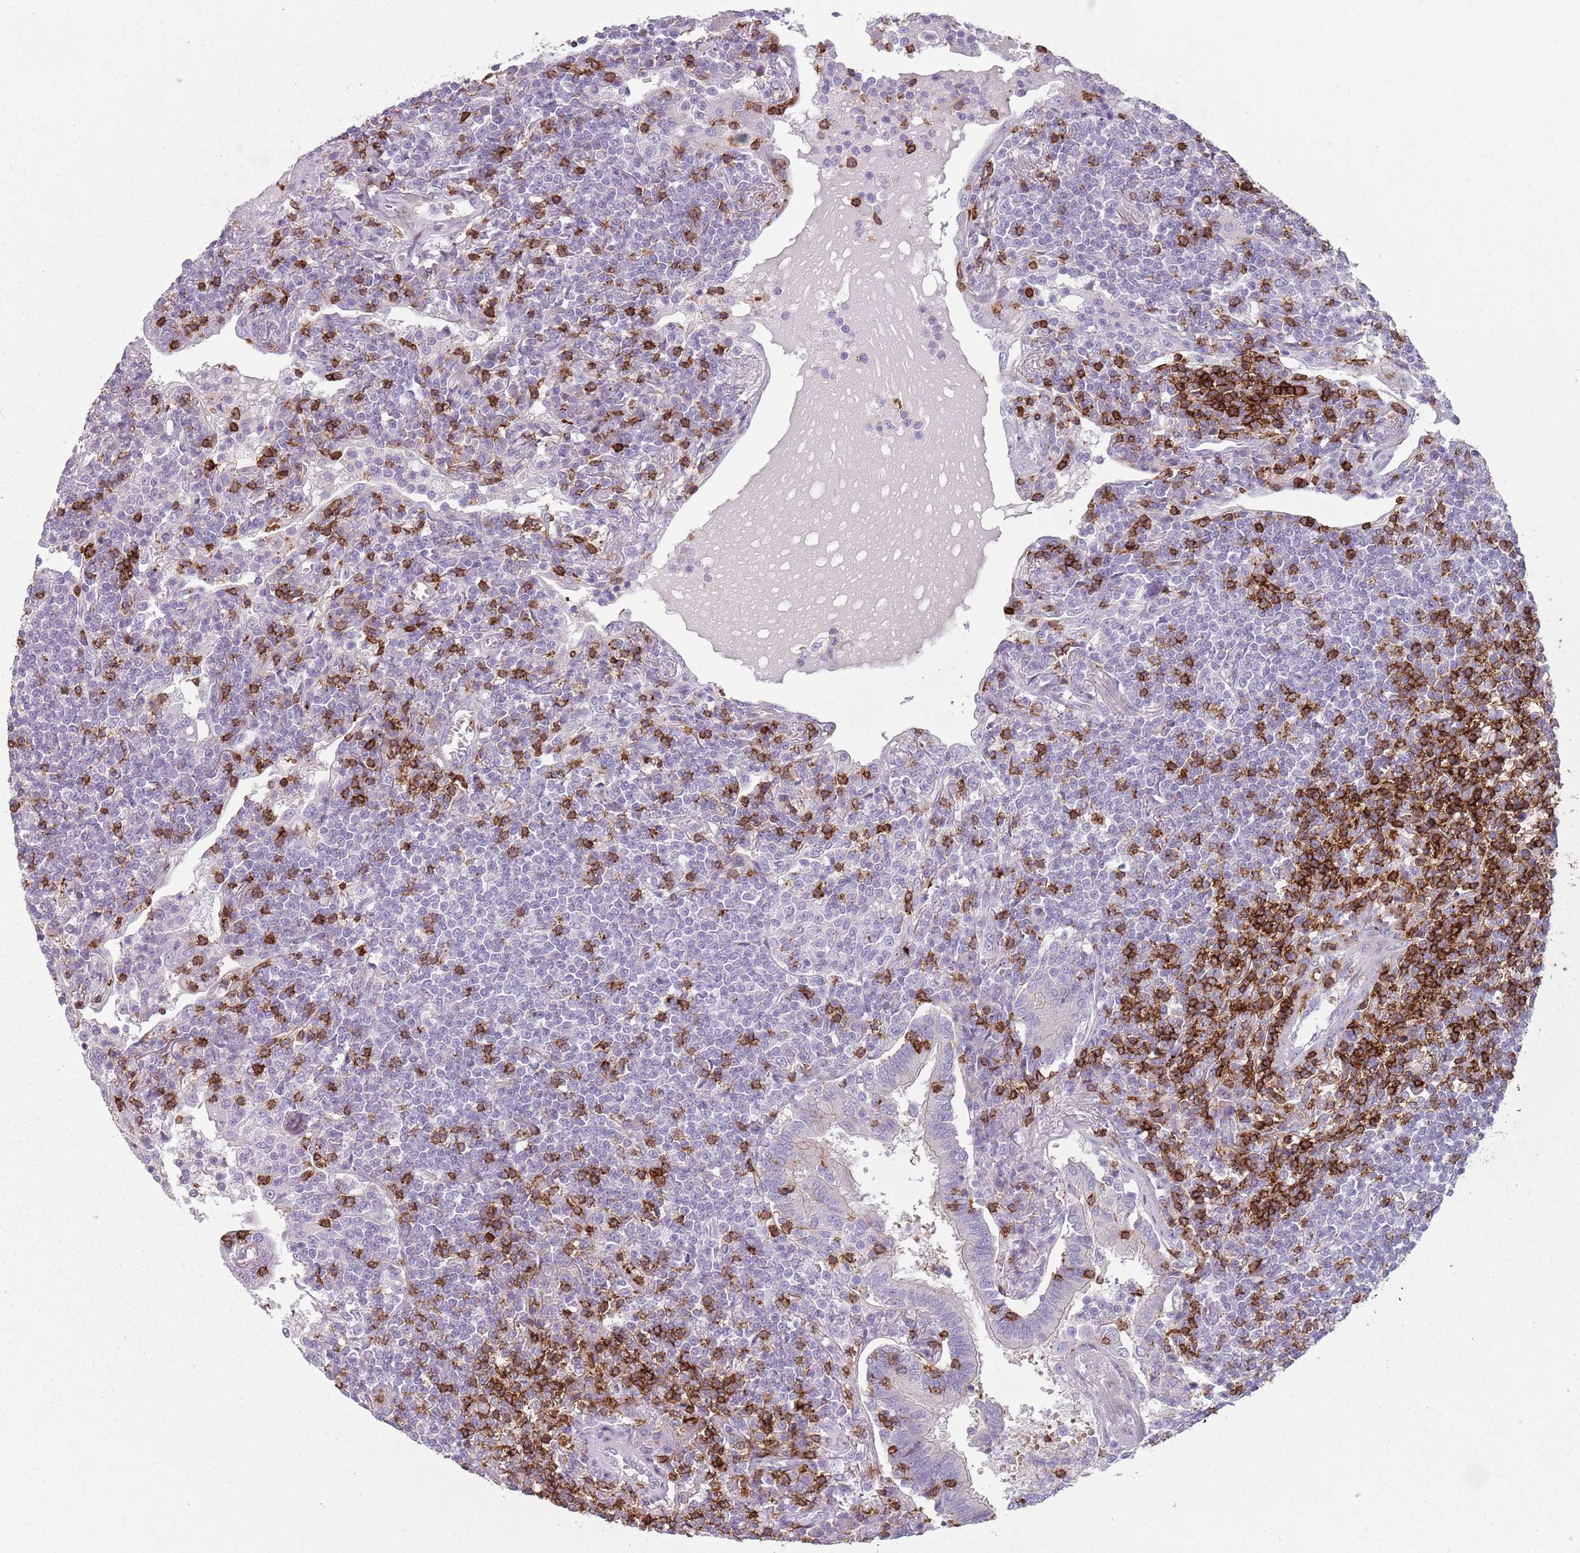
{"staining": {"intensity": "negative", "quantity": "none", "location": "none"}, "tissue": "lymphoma", "cell_type": "Tumor cells", "image_type": "cancer", "snomed": [{"axis": "morphology", "description": "Malignant lymphoma, non-Hodgkin's type, Low grade"}, {"axis": "topography", "description": "Lung"}], "caption": "Lymphoma was stained to show a protein in brown. There is no significant positivity in tumor cells.", "gene": "ZNF583", "patient": {"sex": "female", "age": 71}}